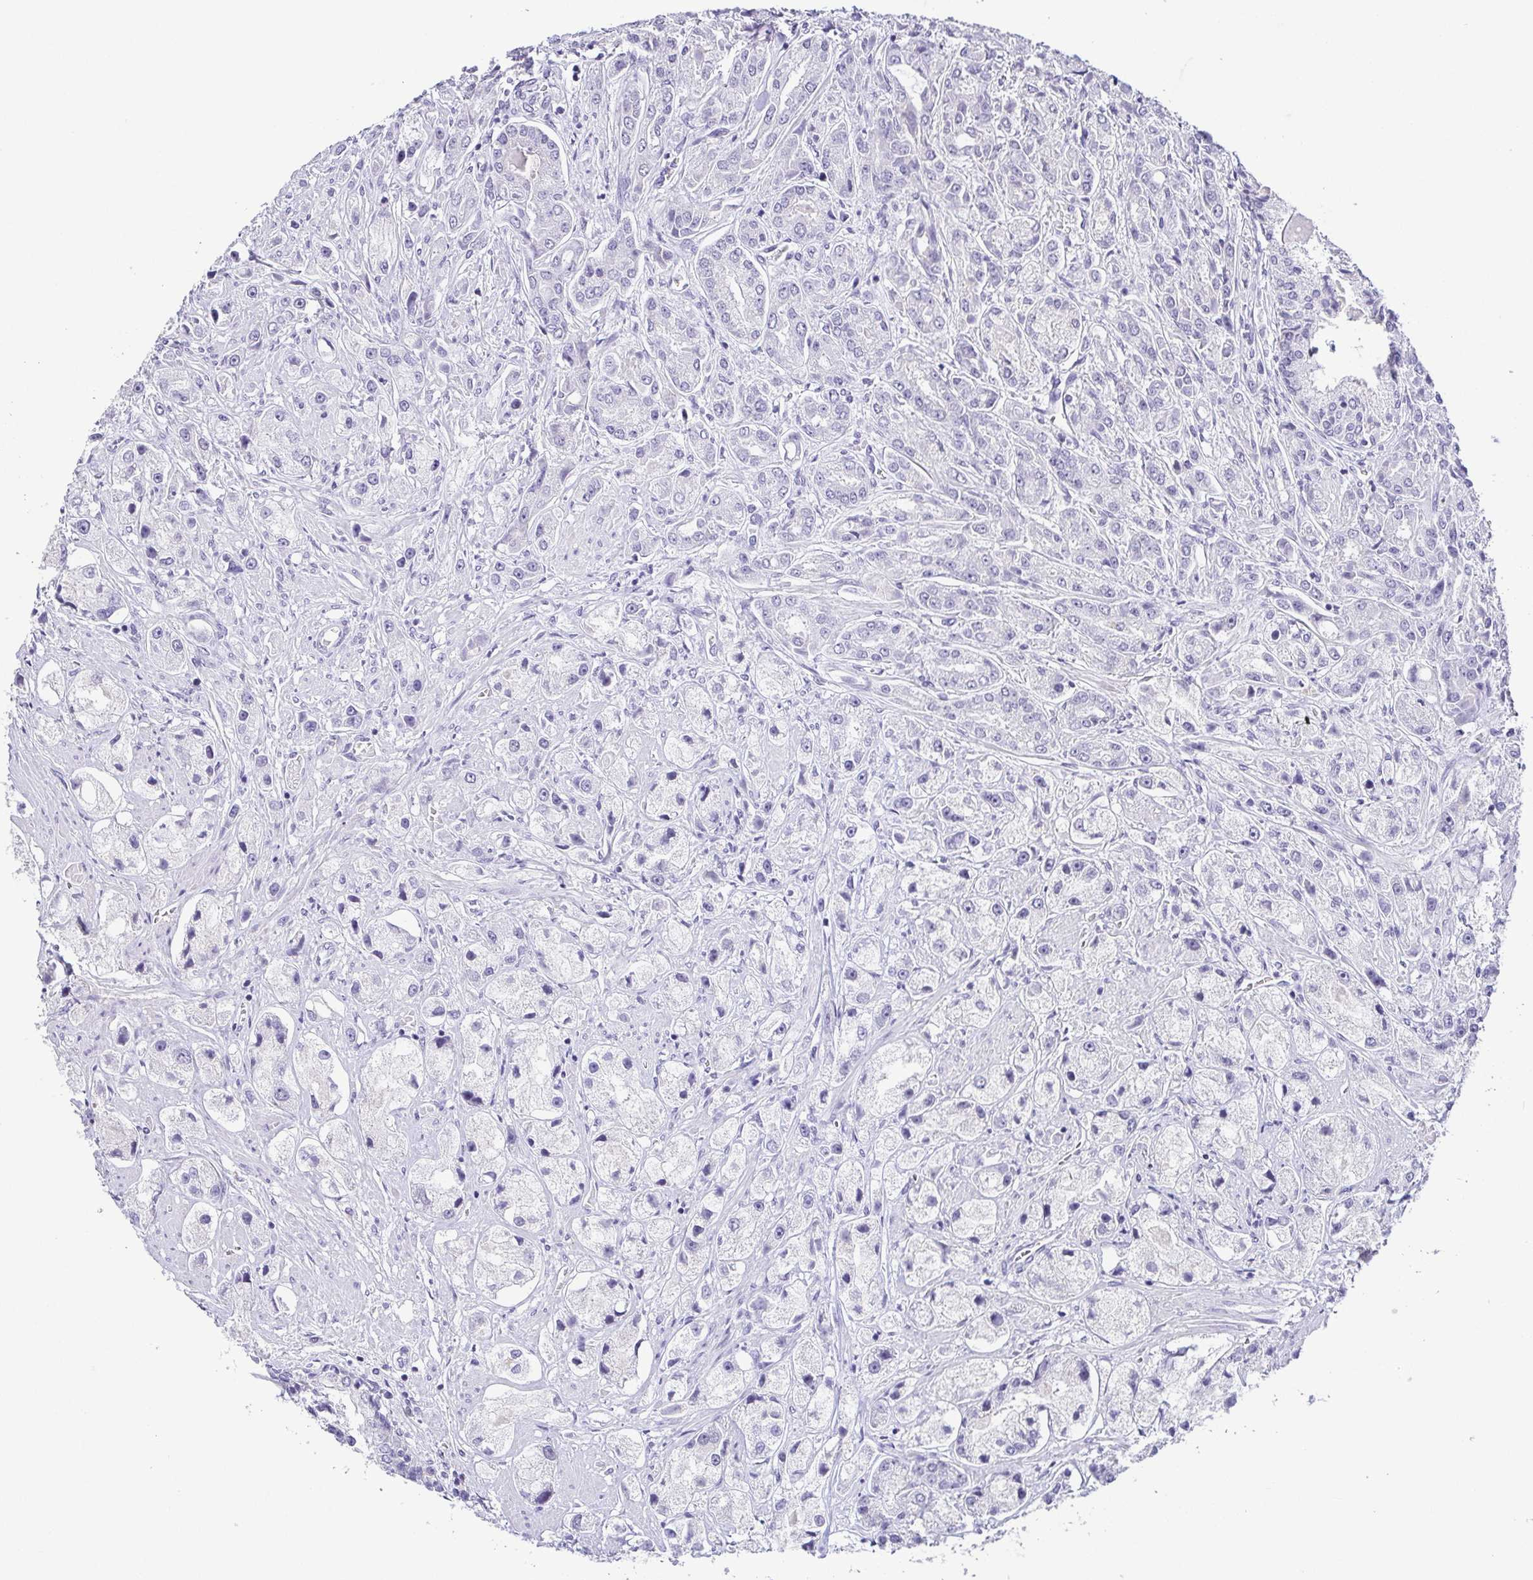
{"staining": {"intensity": "negative", "quantity": "none", "location": "none"}, "tissue": "prostate cancer", "cell_type": "Tumor cells", "image_type": "cancer", "snomed": [{"axis": "morphology", "description": "Adenocarcinoma, High grade"}, {"axis": "topography", "description": "Prostate"}], "caption": "The image displays no significant positivity in tumor cells of prostate adenocarcinoma (high-grade).", "gene": "TCF3", "patient": {"sex": "male", "age": 67}}